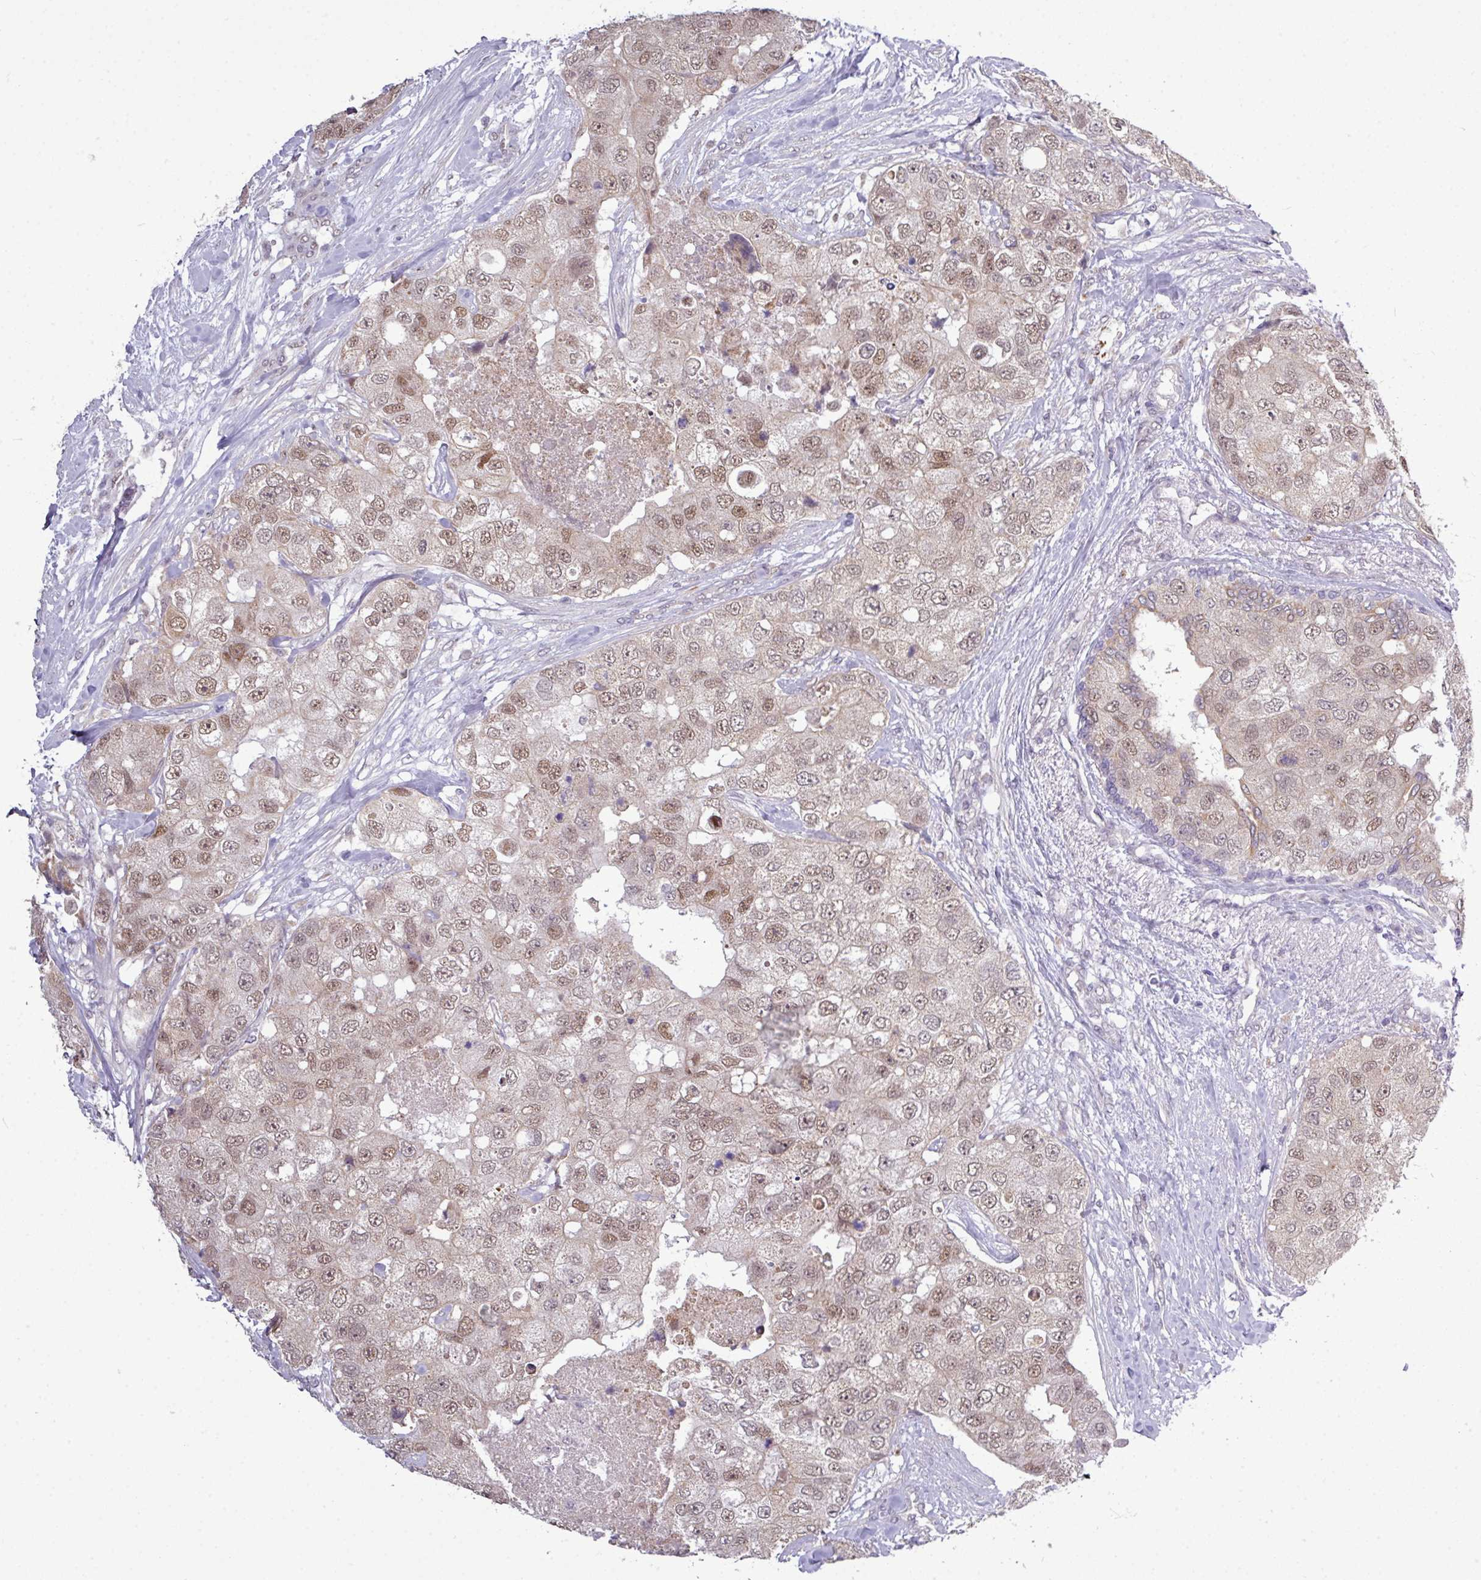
{"staining": {"intensity": "moderate", "quantity": ">75%", "location": "nuclear"}, "tissue": "breast cancer", "cell_type": "Tumor cells", "image_type": "cancer", "snomed": [{"axis": "morphology", "description": "Duct carcinoma"}, {"axis": "topography", "description": "Breast"}], "caption": "Protein expression analysis of invasive ductal carcinoma (breast) displays moderate nuclear expression in approximately >75% of tumor cells.", "gene": "ZNF217", "patient": {"sex": "female", "age": 62}}